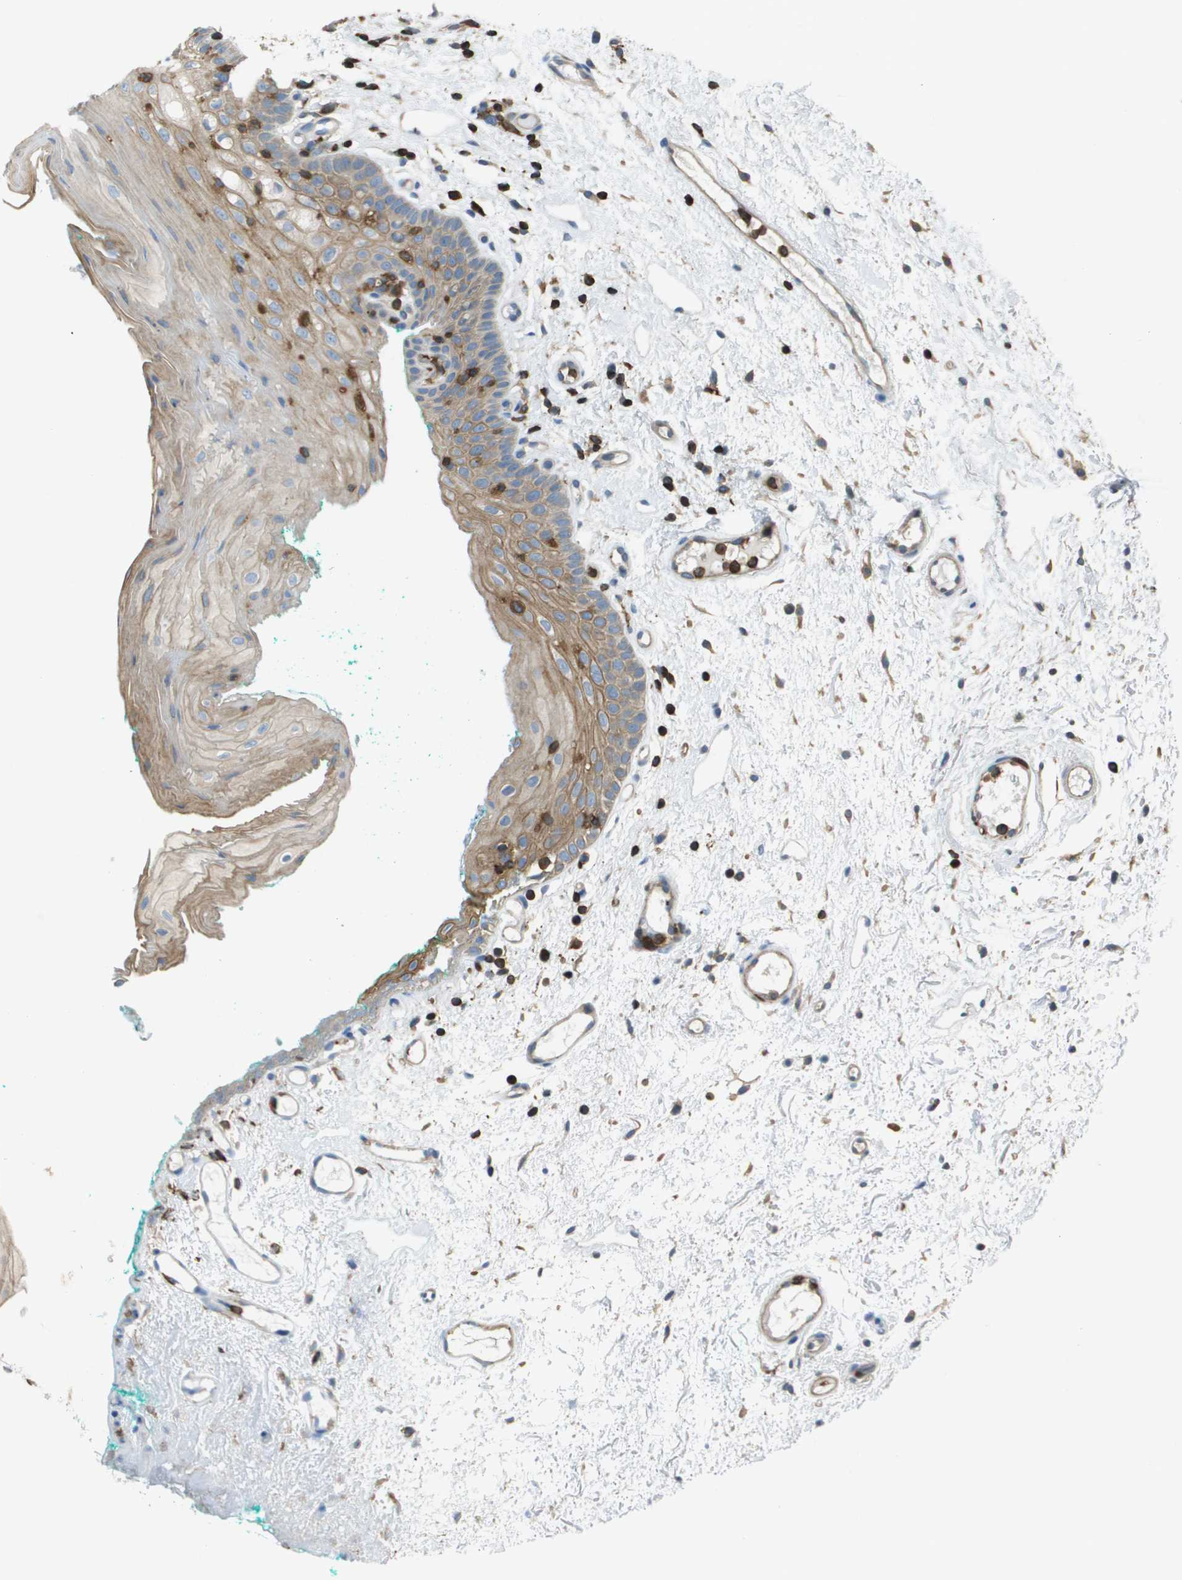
{"staining": {"intensity": "weak", "quantity": "25%-75%", "location": "cytoplasmic/membranous"}, "tissue": "oral mucosa", "cell_type": "Squamous epithelial cells", "image_type": "normal", "snomed": [{"axis": "morphology", "description": "Normal tissue, NOS"}, {"axis": "morphology", "description": "Squamous cell carcinoma, NOS"}, {"axis": "topography", "description": "Oral tissue"}, {"axis": "topography", "description": "Salivary gland"}, {"axis": "topography", "description": "Head-Neck"}], "caption": "Weak cytoplasmic/membranous expression for a protein is identified in about 25%-75% of squamous epithelial cells of benign oral mucosa using IHC.", "gene": "APBB1IP", "patient": {"sex": "female", "age": 62}}